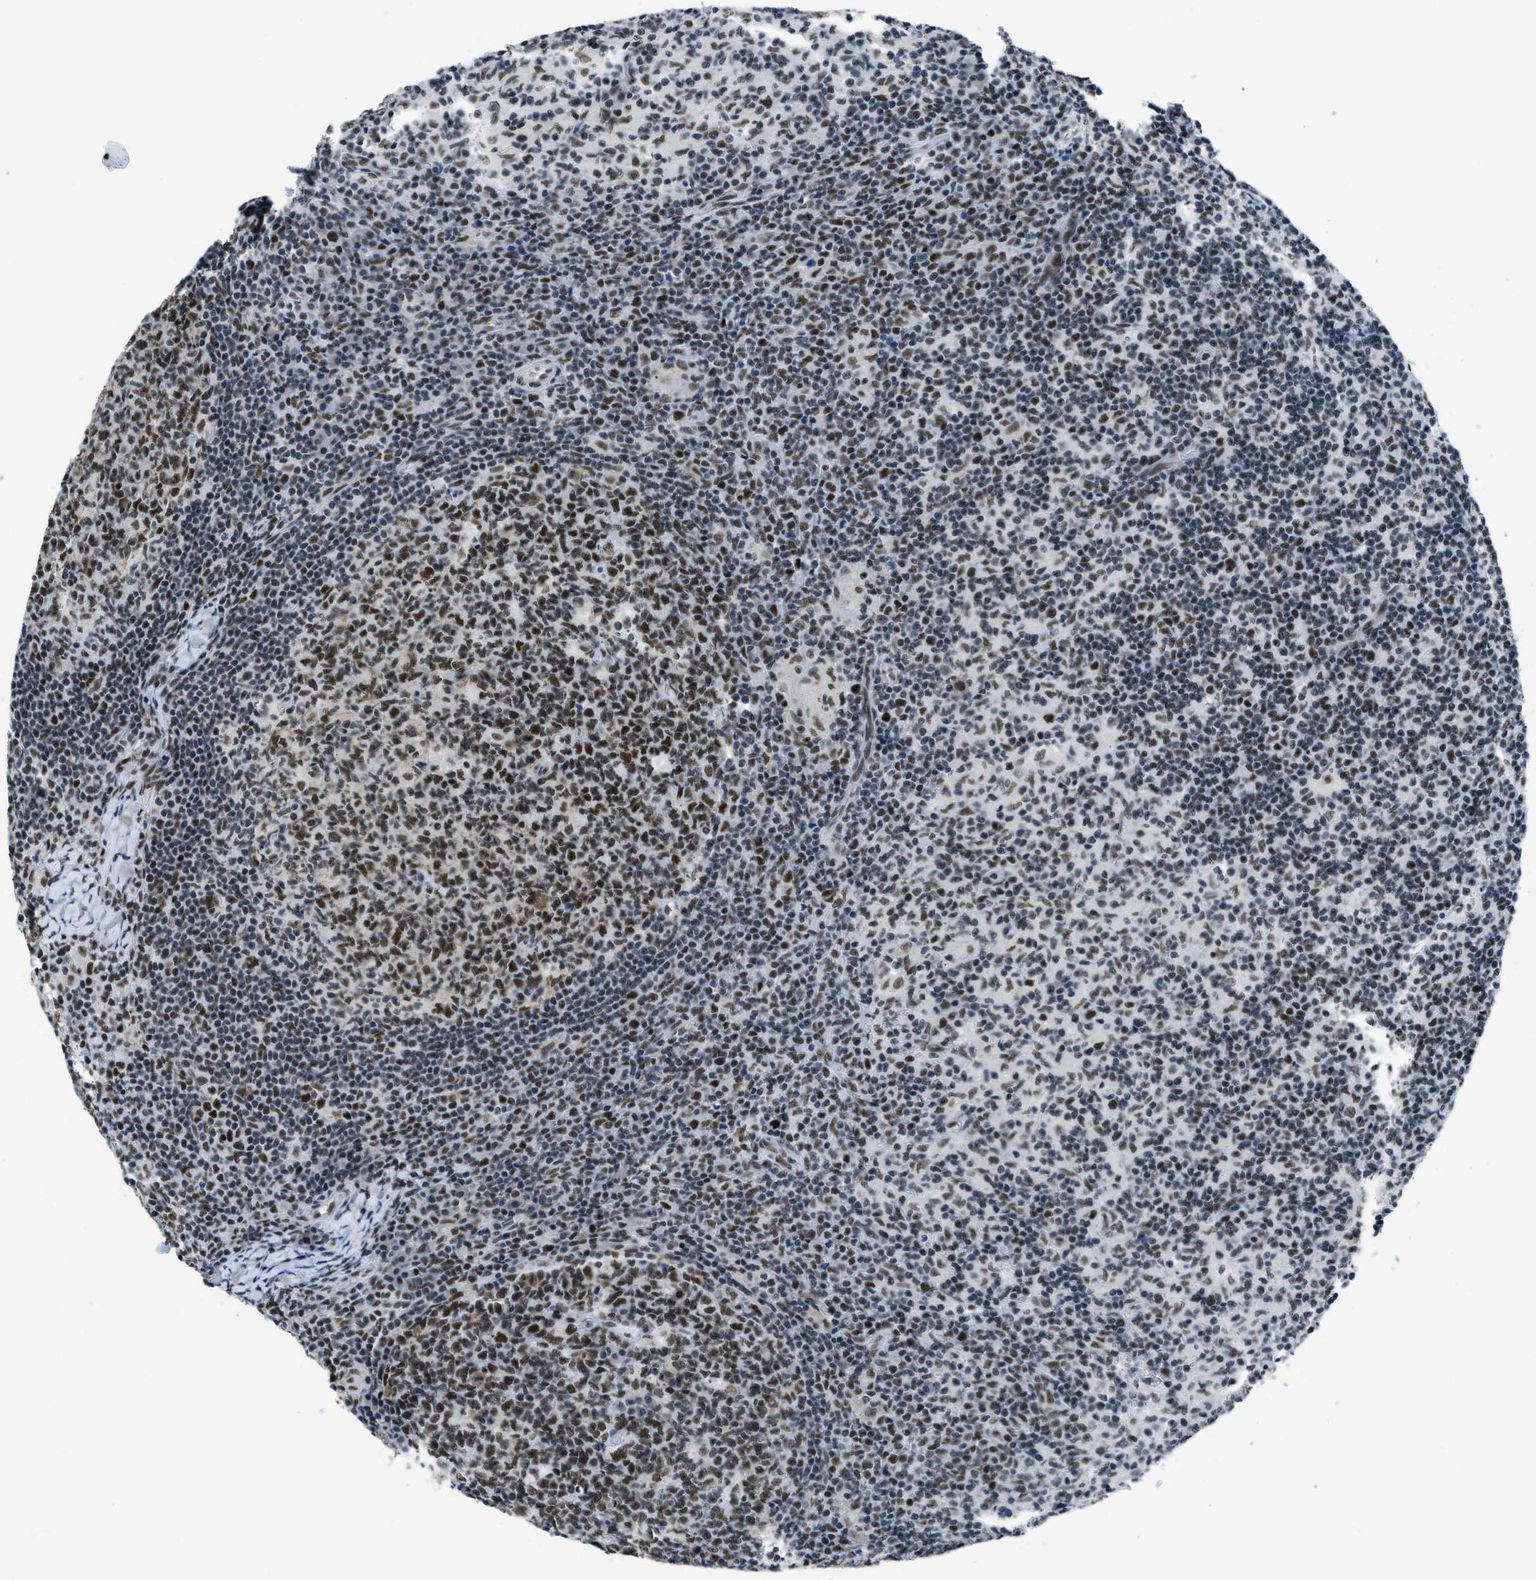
{"staining": {"intensity": "strong", "quantity": ">75%", "location": "nuclear"}, "tissue": "lymph node", "cell_type": "Germinal center cells", "image_type": "normal", "snomed": [{"axis": "morphology", "description": "Normal tissue, NOS"}, {"axis": "morphology", "description": "Inflammation, NOS"}, {"axis": "topography", "description": "Lymph node"}], "caption": "This is an image of immunohistochemistry staining of normal lymph node, which shows strong staining in the nuclear of germinal center cells.", "gene": "GATAD2B", "patient": {"sex": "male", "age": 55}}